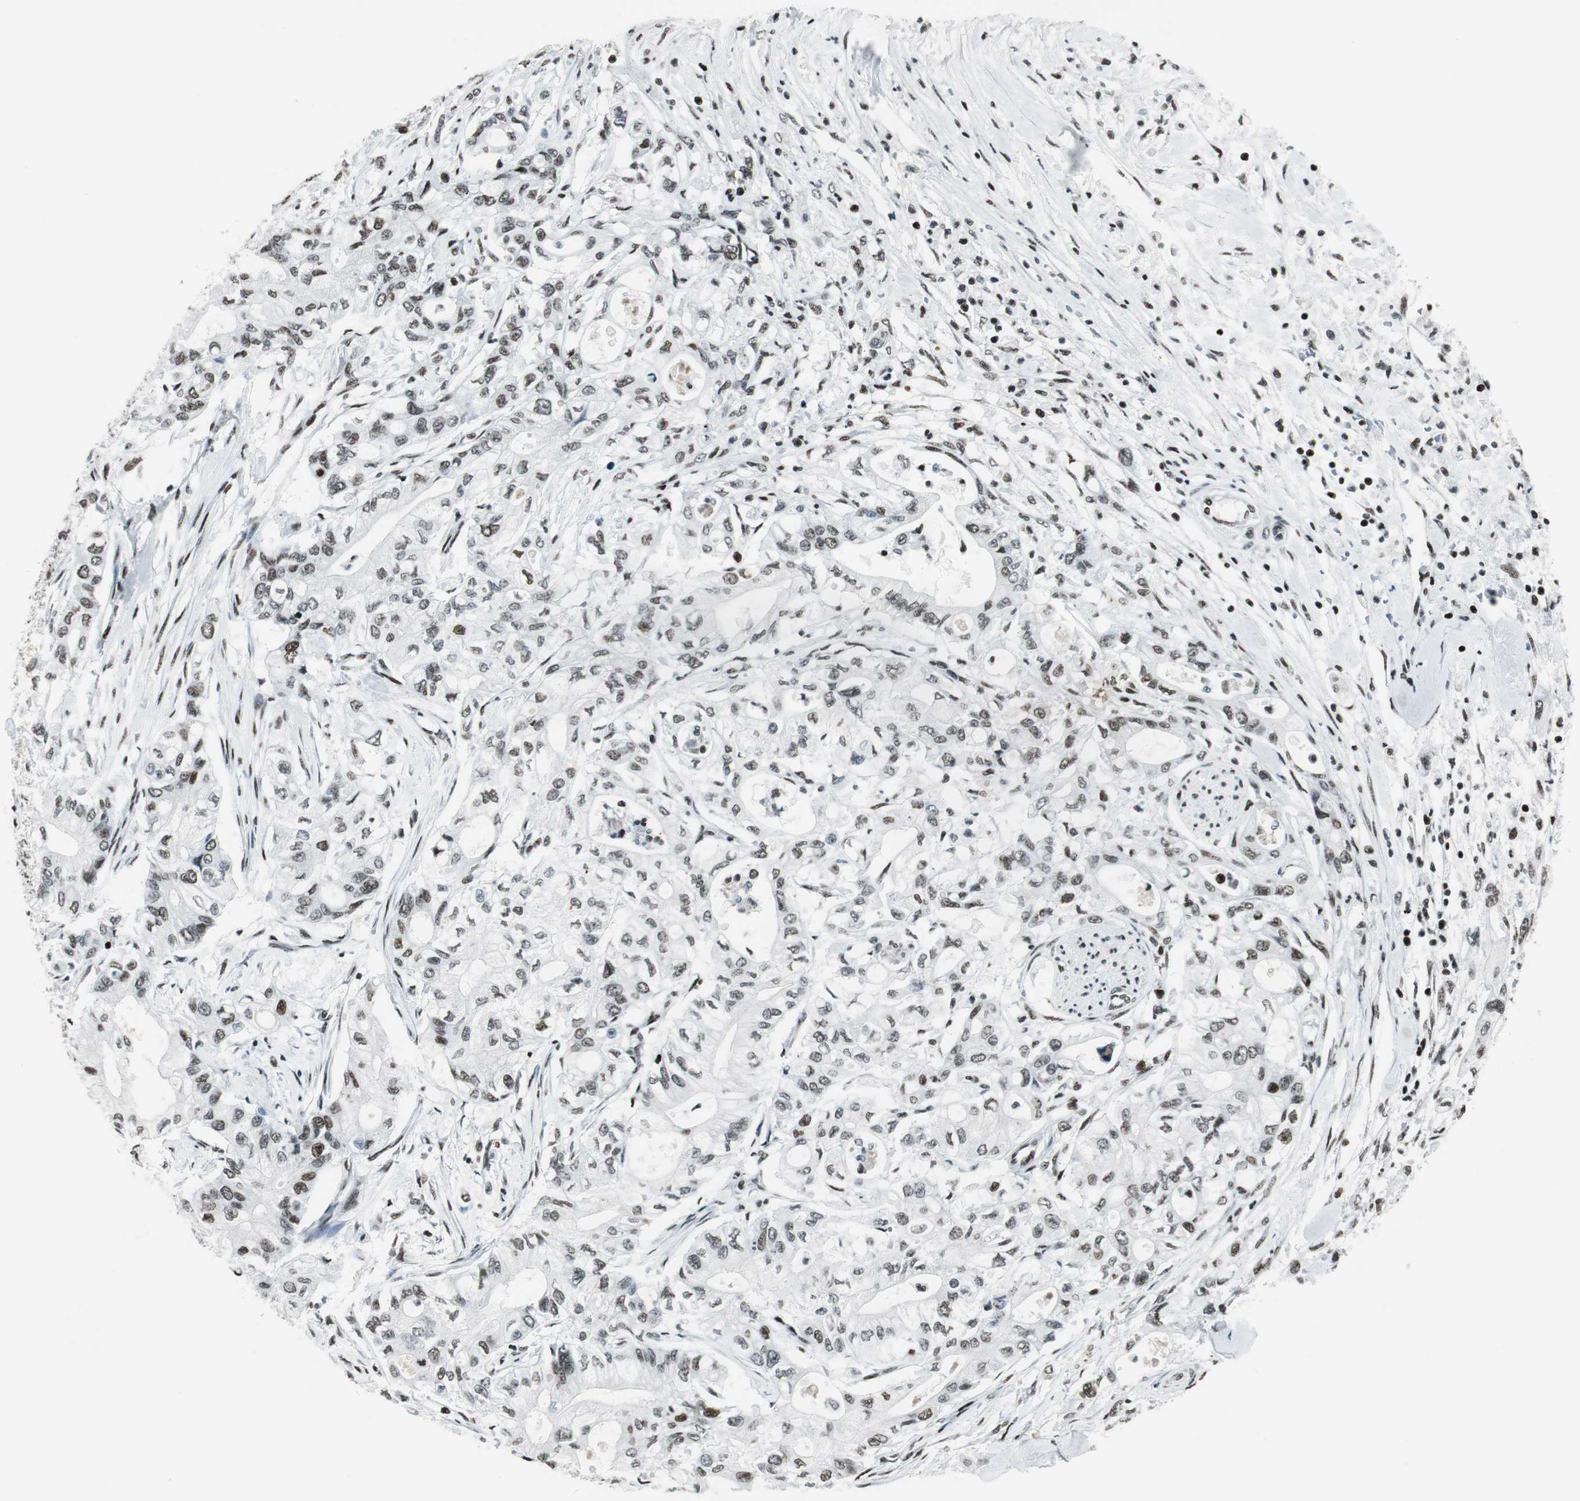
{"staining": {"intensity": "weak", "quantity": "25%-75%", "location": "nuclear"}, "tissue": "pancreatic cancer", "cell_type": "Tumor cells", "image_type": "cancer", "snomed": [{"axis": "morphology", "description": "Adenocarcinoma, NOS"}, {"axis": "topography", "description": "Pancreas"}], "caption": "Pancreatic adenocarcinoma was stained to show a protein in brown. There is low levels of weak nuclear expression in approximately 25%-75% of tumor cells.", "gene": "RBBP4", "patient": {"sex": "male", "age": 79}}